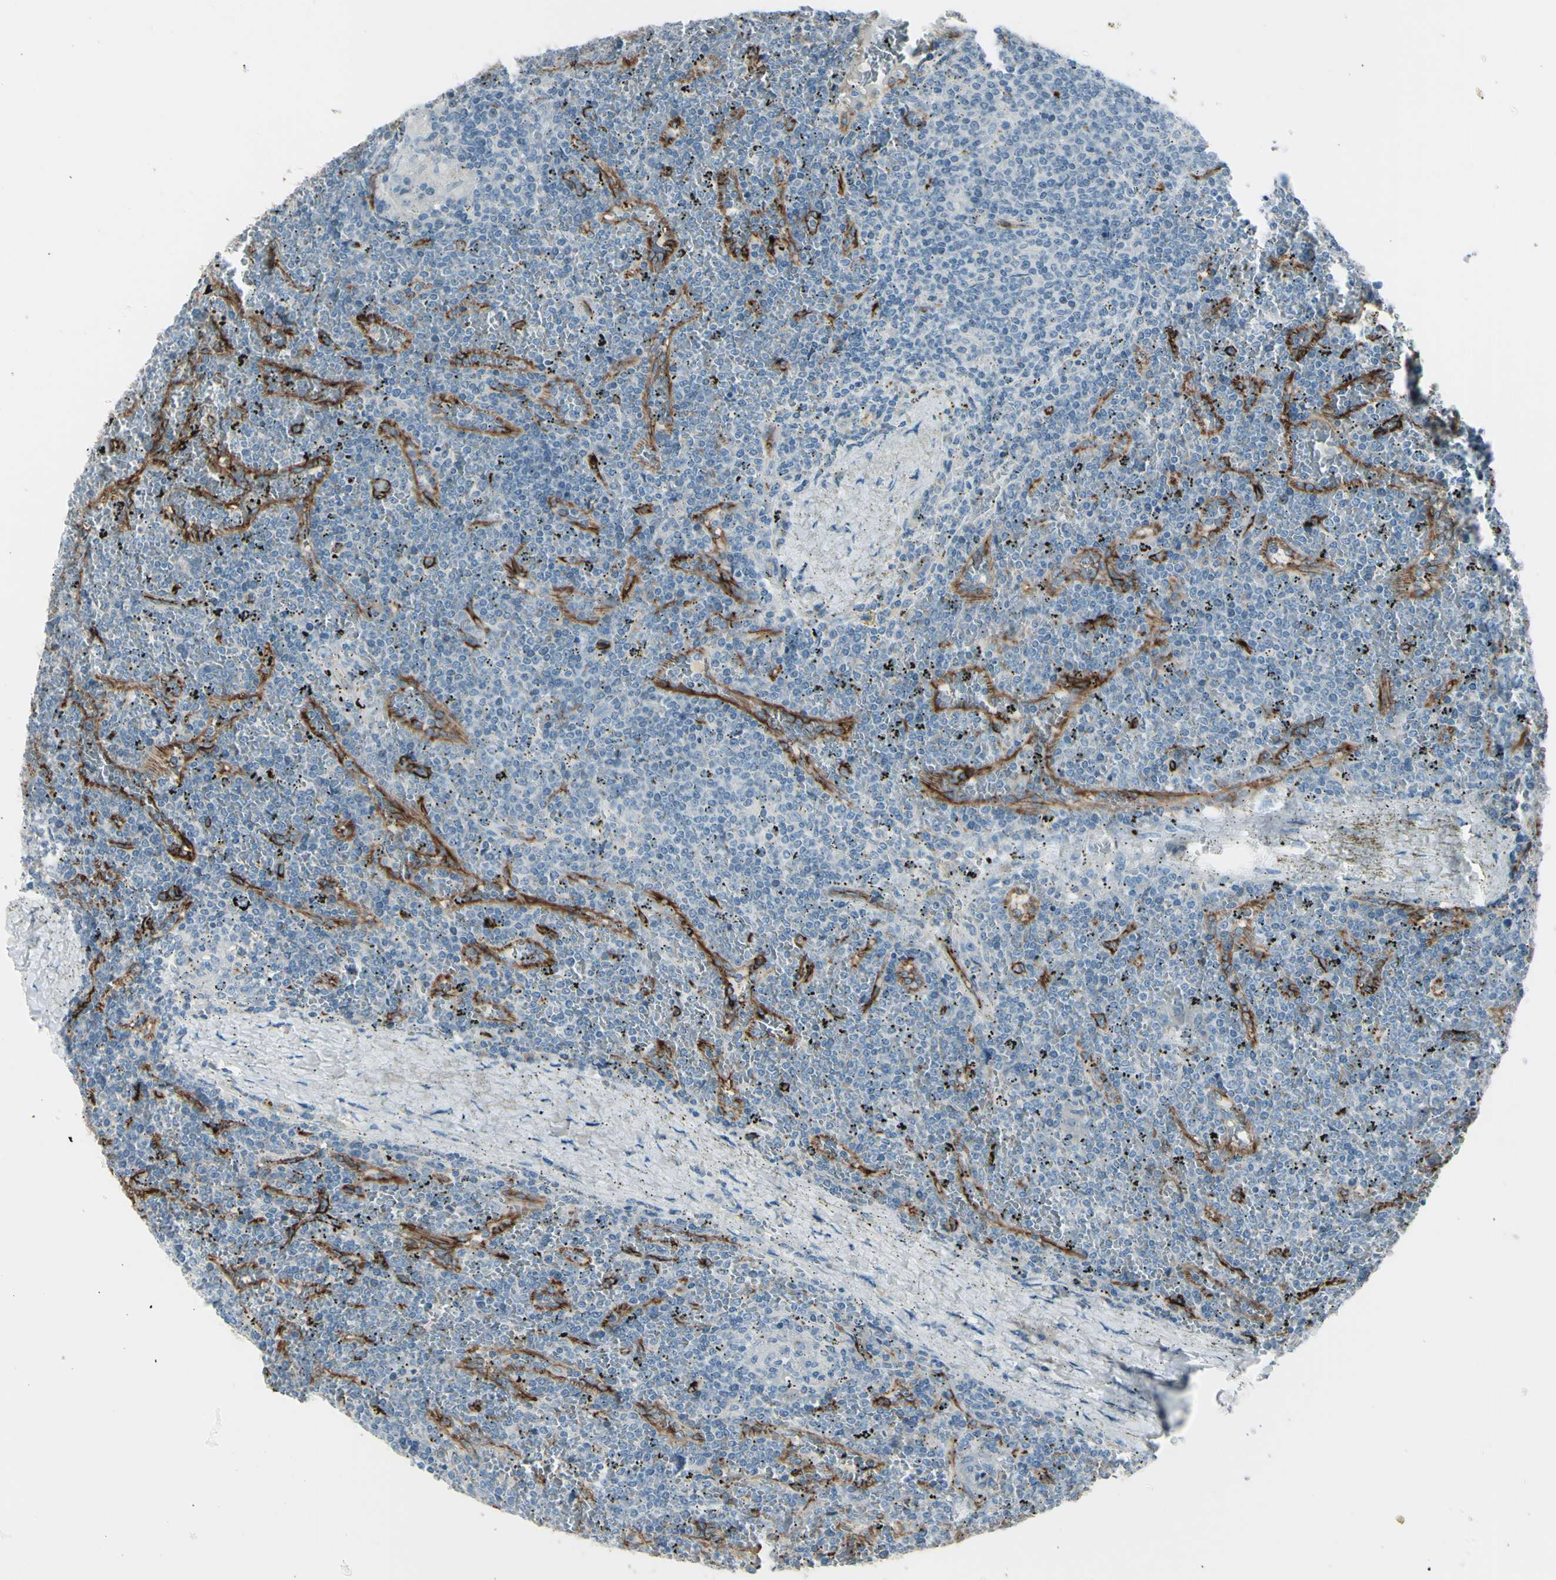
{"staining": {"intensity": "negative", "quantity": "none", "location": "none"}, "tissue": "lymphoma", "cell_type": "Tumor cells", "image_type": "cancer", "snomed": [{"axis": "morphology", "description": "Malignant lymphoma, non-Hodgkin's type, Low grade"}, {"axis": "topography", "description": "Spleen"}], "caption": "Micrograph shows no protein expression in tumor cells of malignant lymphoma, non-Hodgkin's type (low-grade) tissue. (DAB immunohistochemistry (IHC) visualized using brightfield microscopy, high magnification).", "gene": "GPR34", "patient": {"sex": "female", "age": 19}}